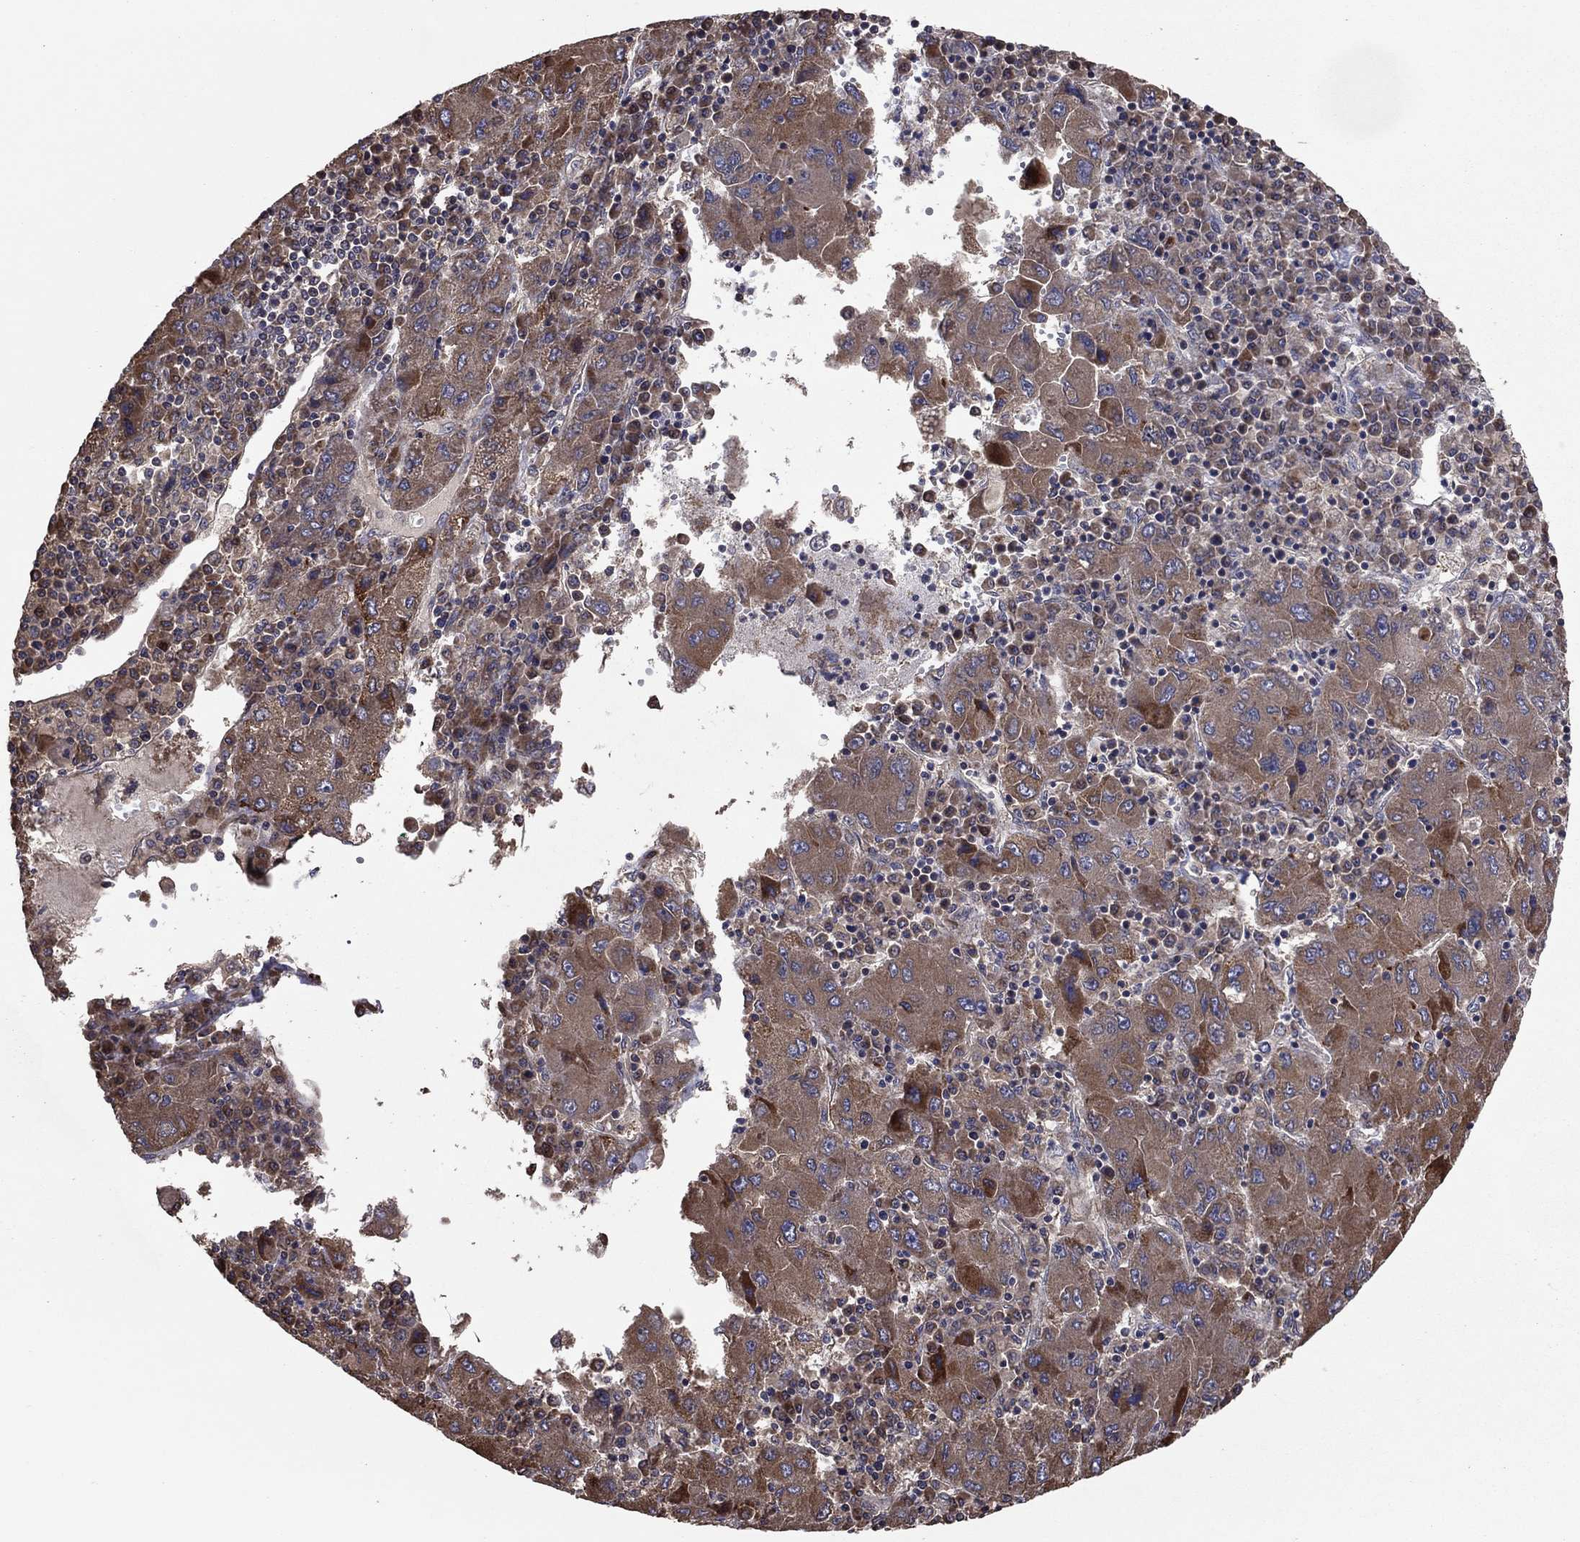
{"staining": {"intensity": "moderate", "quantity": "<25%", "location": "cytoplasmic/membranous"}, "tissue": "liver cancer", "cell_type": "Tumor cells", "image_type": "cancer", "snomed": [{"axis": "morphology", "description": "Carcinoma, Hepatocellular, NOS"}, {"axis": "topography", "description": "Liver"}], "caption": "Liver hepatocellular carcinoma stained with DAB immunohistochemistry (IHC) shows low levels of moderate cytoplasmic/membranous positivity in approximately <25% of tumor cells.", "gene": "BABAM2", "patient": {"sex": "male", "age": 75}}